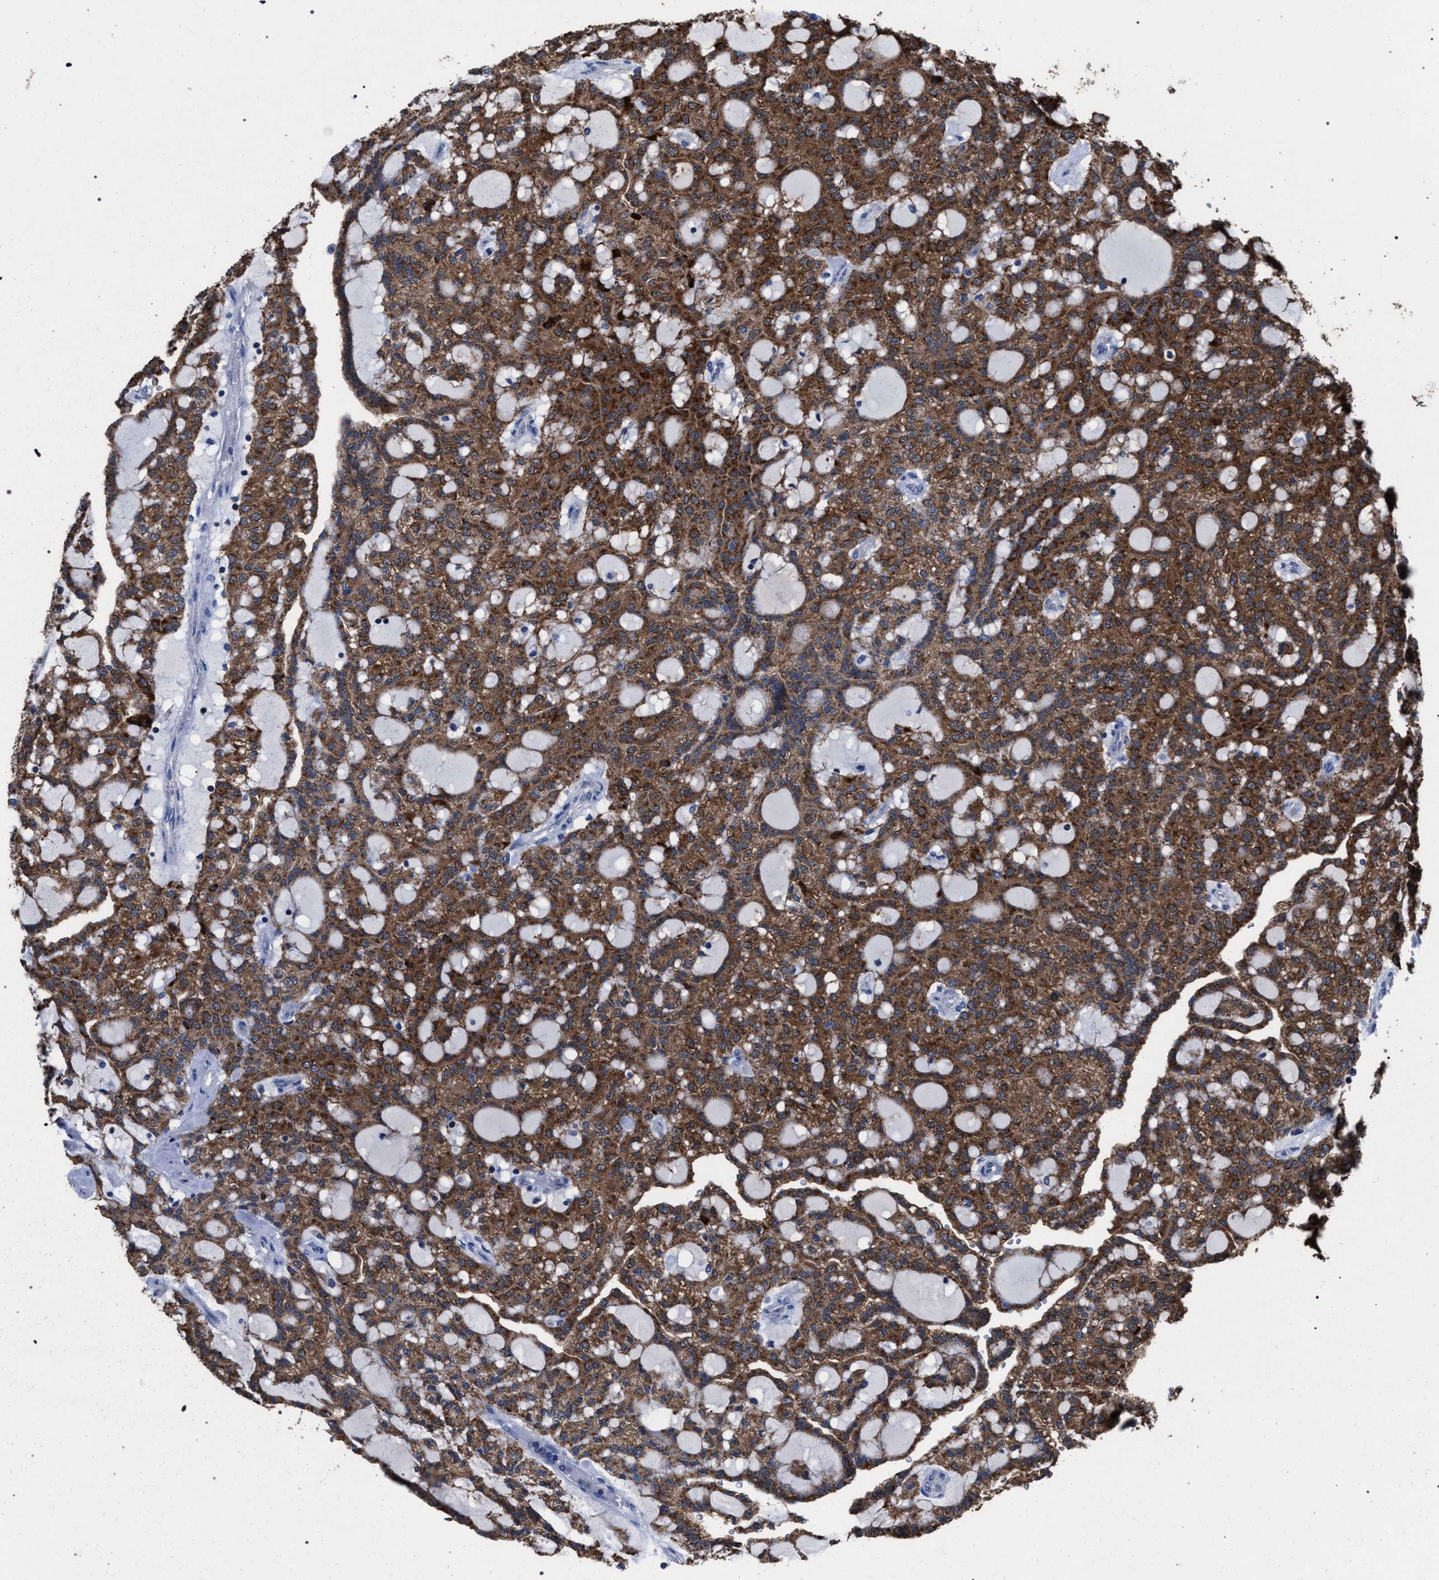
{"staining": {"intensity": "strong", "quantity": ">75%", "location": "cytoplasmic/membranous"}, "tissue": "renal cancer", "cell_type": "Tumor cells", "image_type": "cancer", "snomed": [{"axis": "morphology", "description": "Adenocarcinoma, NOS"}, {"axis": "topography", "description": "Kidney"}], "caption": "Immunohistochemical staining of renal cancer (adenocarcinoma) shows strong cytoplasmic/membranous protein staining in approximately >75% of tumor cells.", "gene": "CRYZ", "patient": {"sex": "male", "age": 63}}